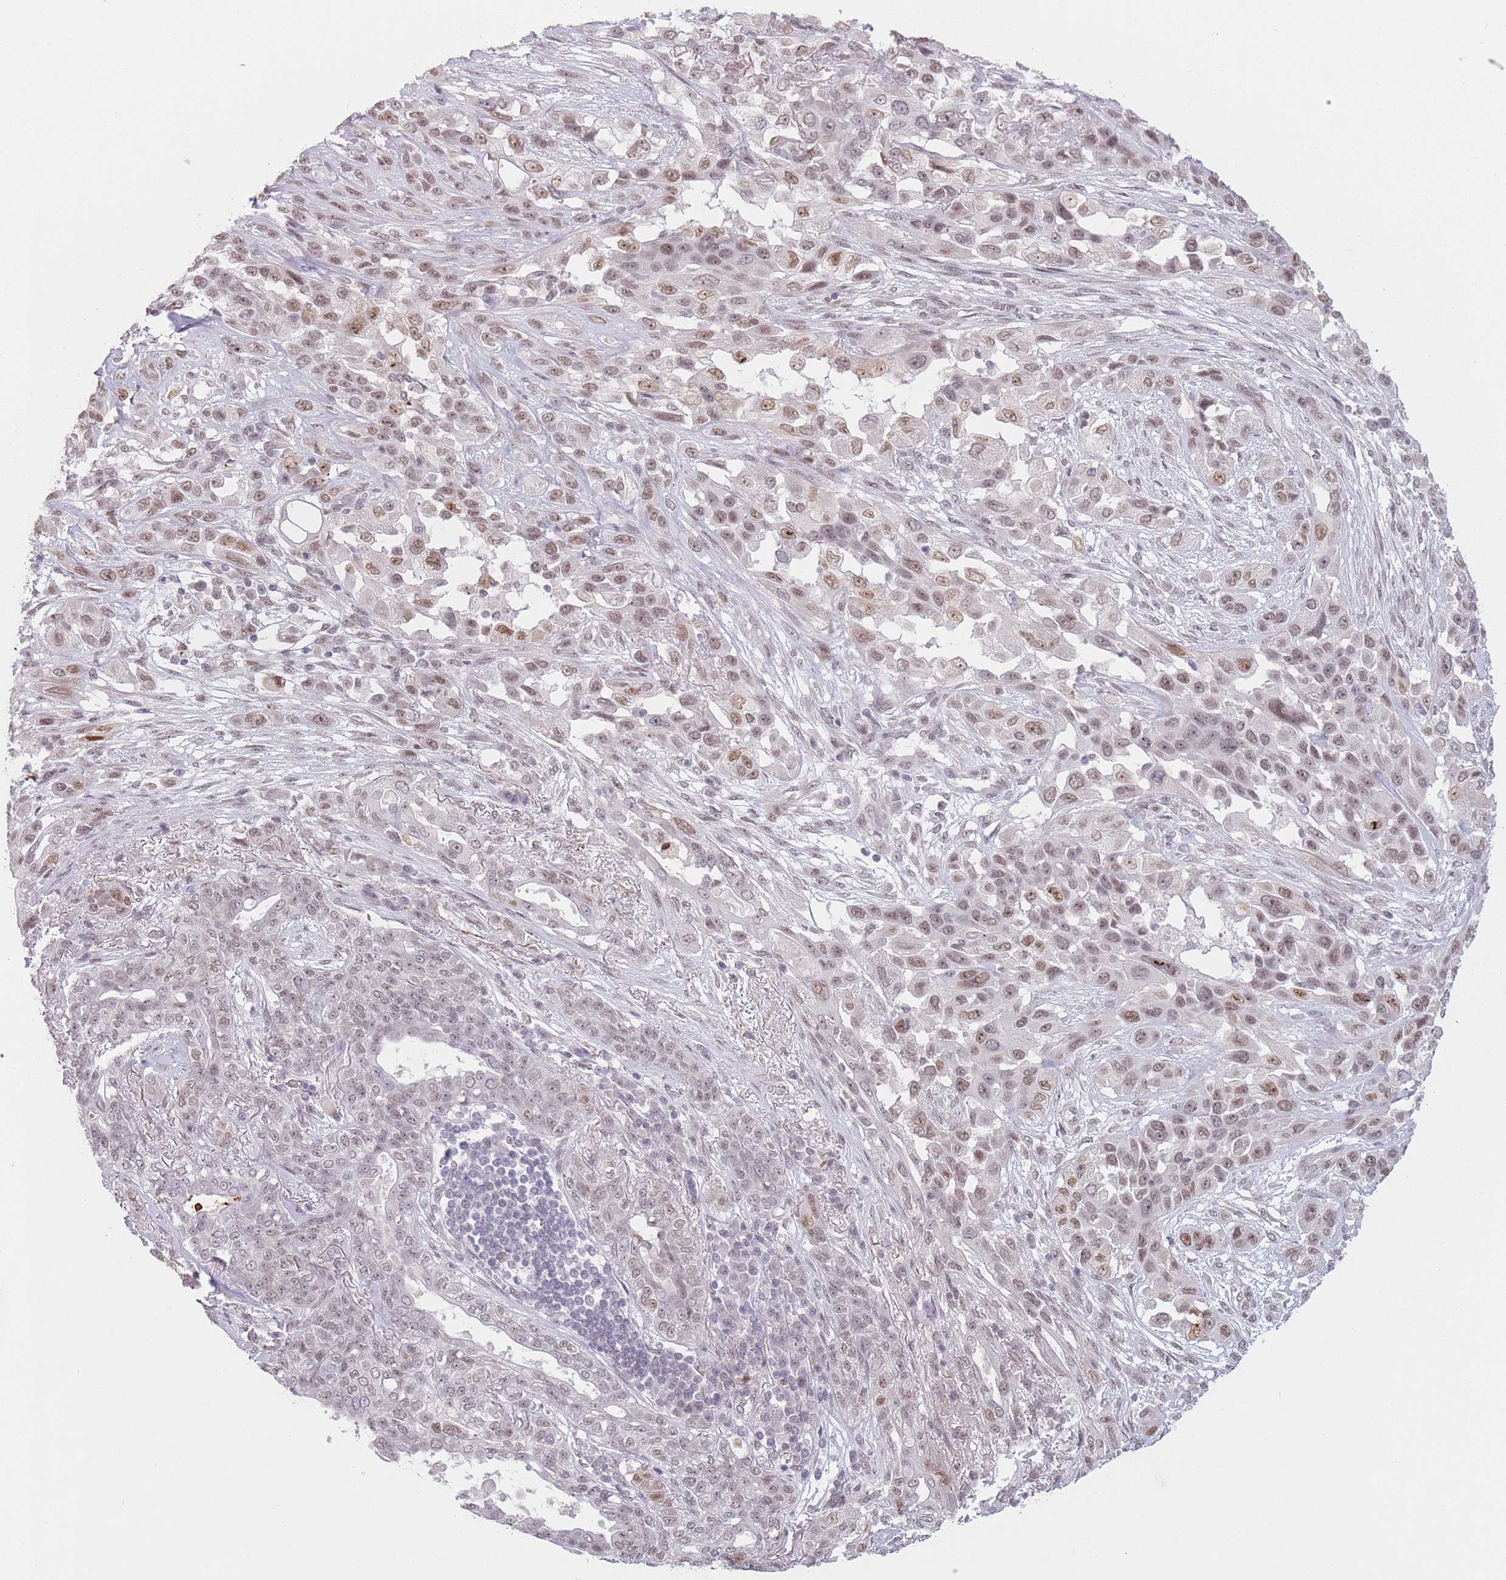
{"staining": {"intensity": "moderate", "quantity": "25%-75%", "location": "nuclear"}, "tissue": "lung cancer", "cell_type": "Tumor cells", "image_type": "cancer", "snomed": [{"axis": "morphology", "description": "Squamous cell carcinoma, NOS"}, {"axis": "topography", "description": "Lung"}], "caption": "Squamous cell carcinoma (lung) stained for a protein reveals moderate nuclear positivity in tumor cells.", "gene": "SUPT6H", "patient": {"sex": "female", "age": 70}}